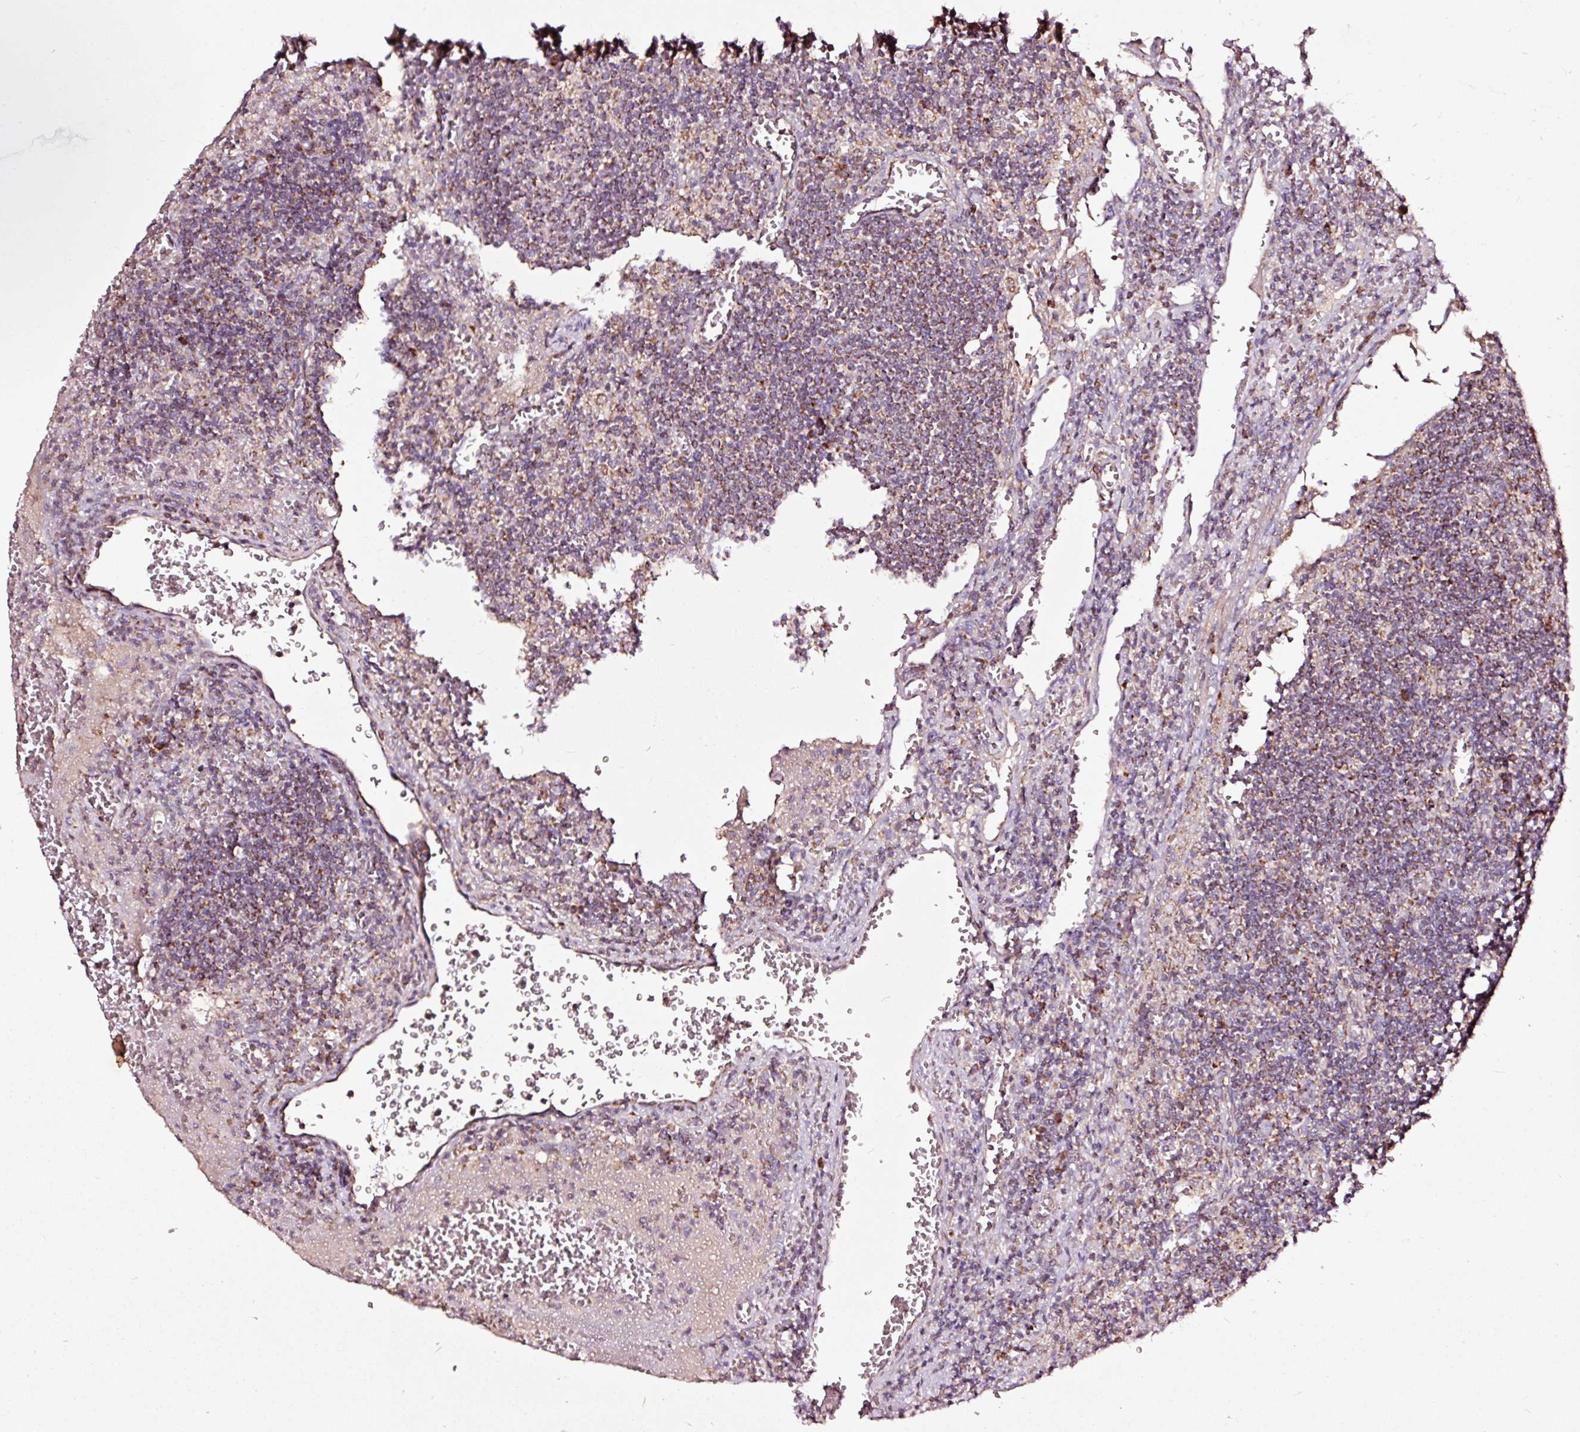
{"staining": {"intensity": "strong", "quantity": "25%-75%", "location": "cytoplasmic/membranous"}, "tissue": "lymph node", "cell_type": "Non-germinal center cells", "image_type": "normal", "snomed": [{"axis": "morphology", "description": "Normal tissue, NOS"}, {"axis": "topography", "description": "Lymph node"}], "caption": "A brown stain labels strong cytoplasmic/membranous staining of a protein in non-germinal center cells of normal lymph node.", "gene": "TPM1", "patient": {"sex": "male", "age": 50}}